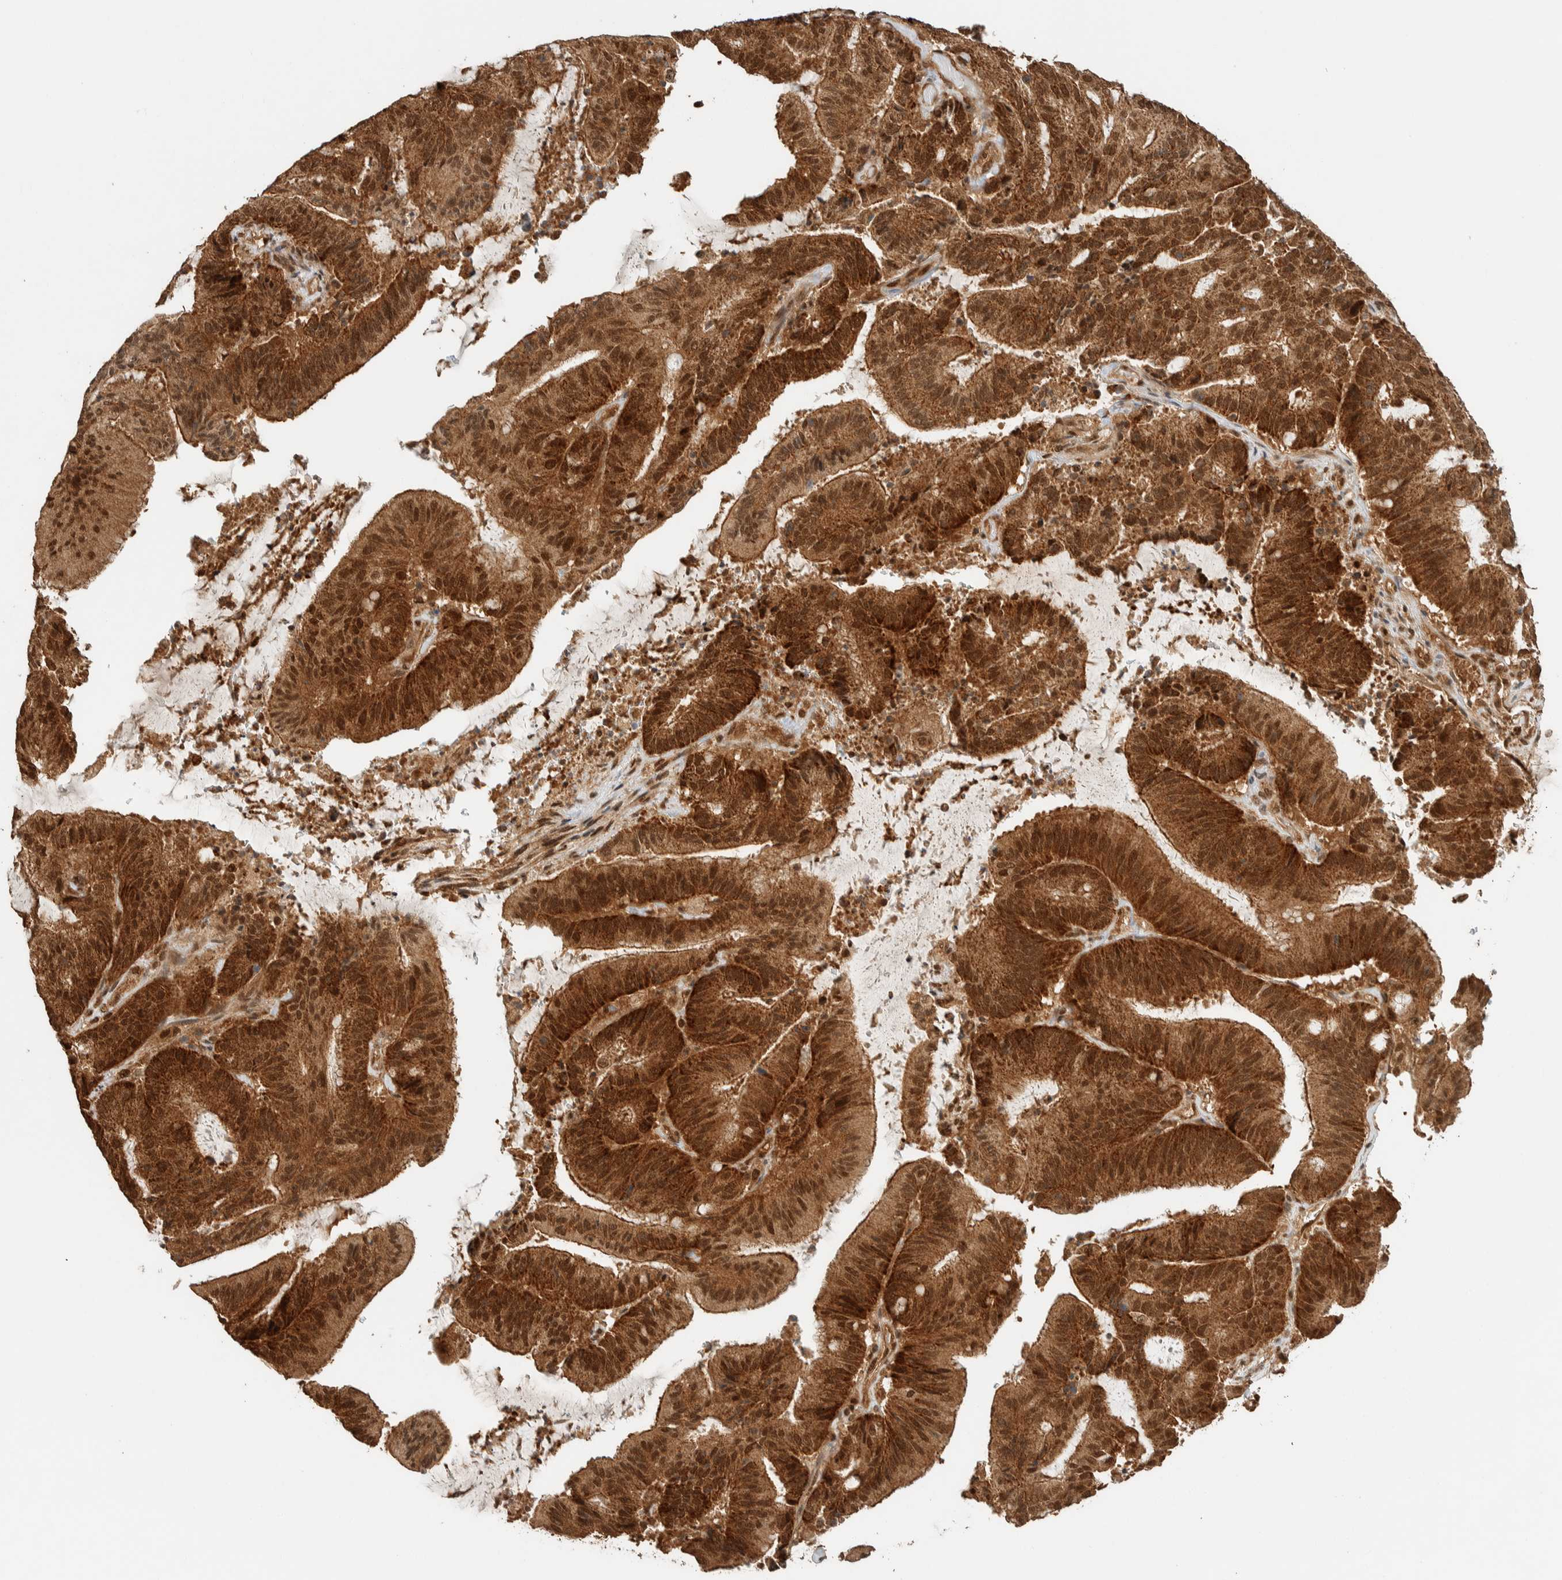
{"staining": {"intensity": "strong", "quantity": ">75%", "location": "cytoplasmic/membranous,nuclear"}, "tissue": "liver cancer", "cell_type": "Tumor cells", "image_type": "cancer", "snomed": [{"axis": "morphology", "description": "Normal tissue, NOS"}, {"axis": "morphology", "description": "Cholangiocarcinoma"}, {"axis": "topography", "description": "Liver"}, {"axis": "topography", "description": "Peripheral nerve tissue"}], "caption": "Approximately >75% of tumor cells in cholangiocarcinoma (liver) display strong cytoplasmic/membranous and nuclear protein staining as visualized by brown immunohistochemical staining.", "gene": "ZBTB2", "patient": {"sex": "female", "age": 73}}